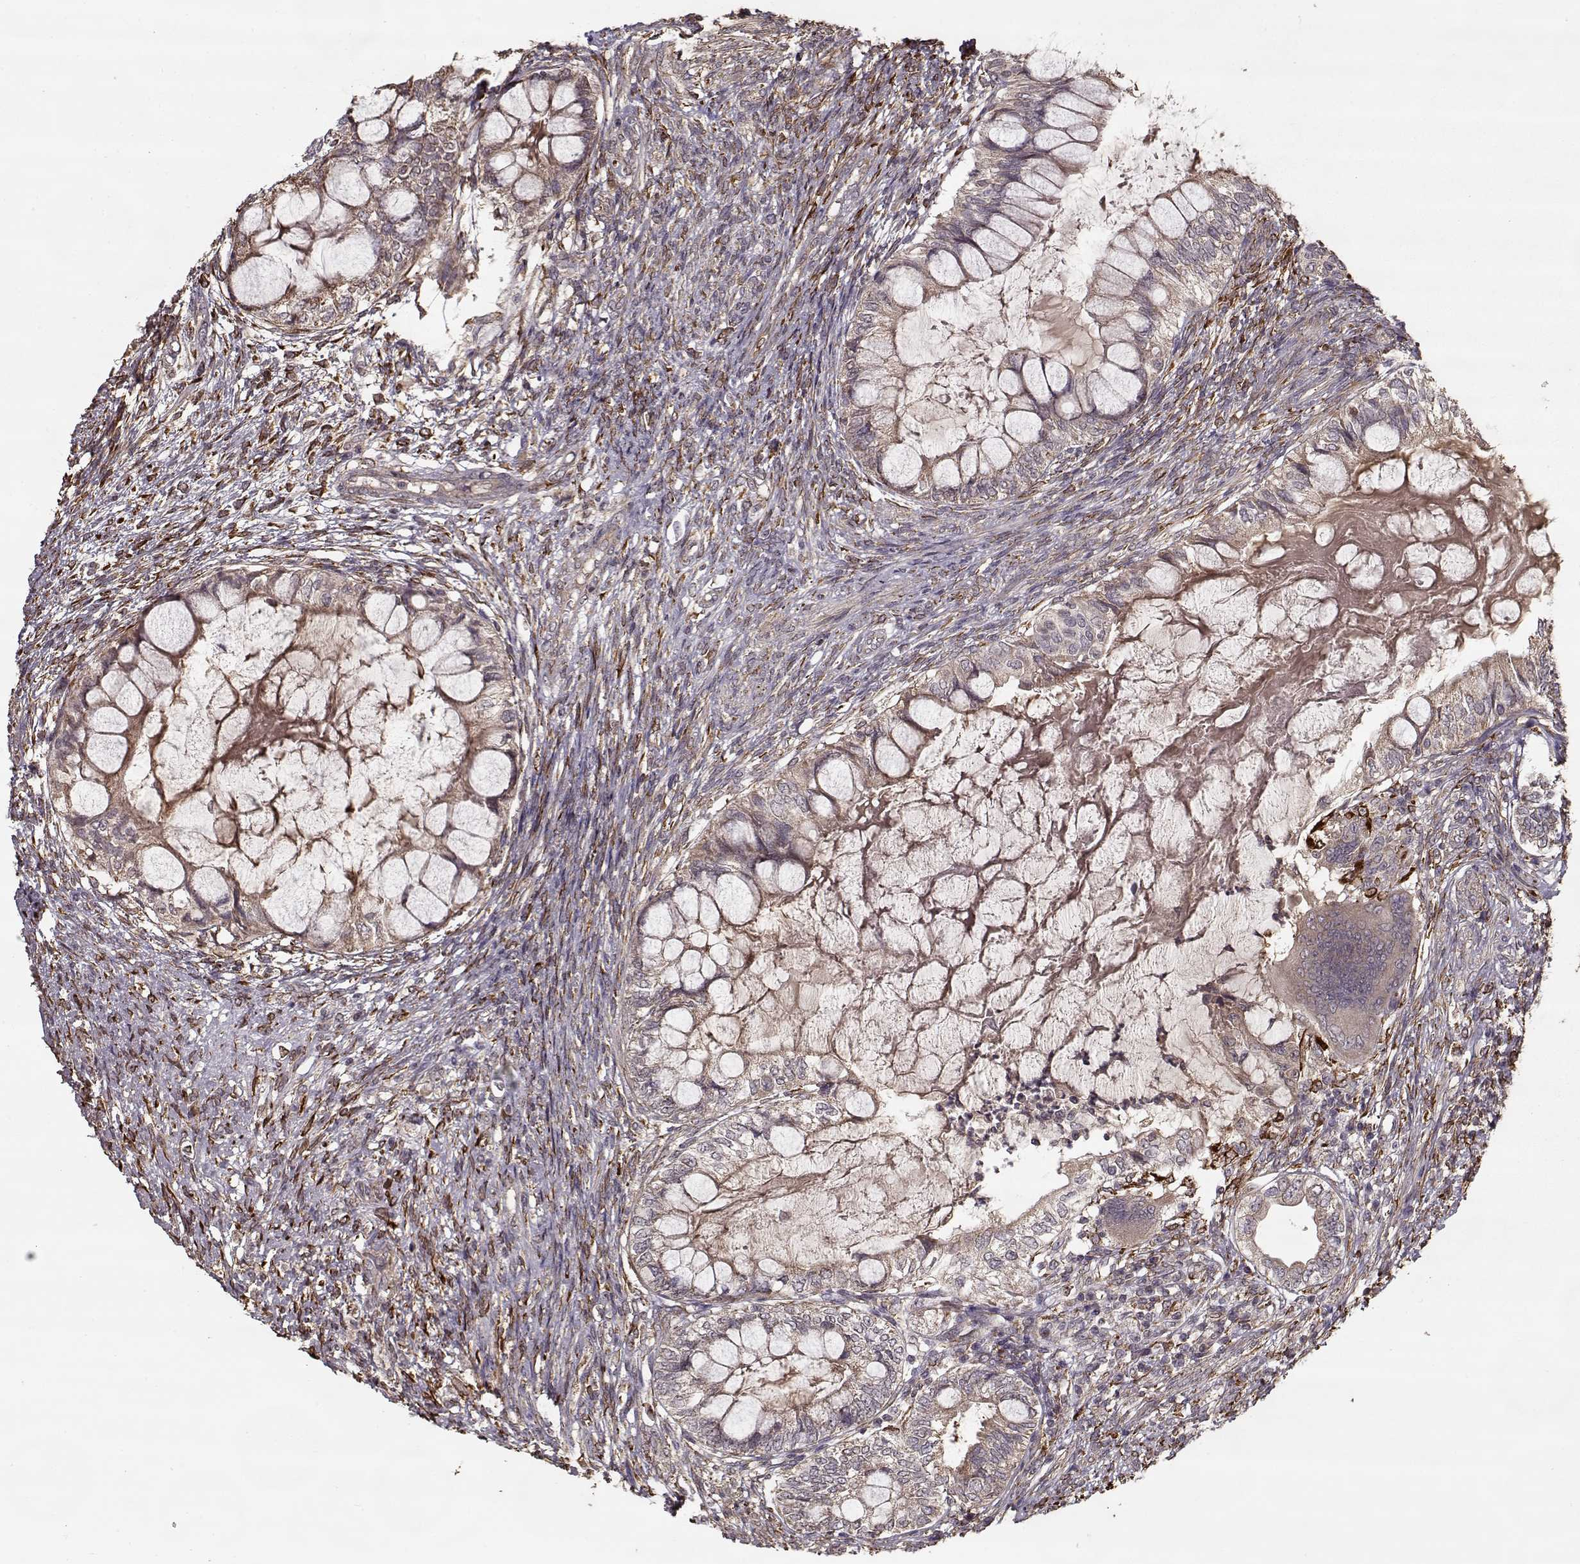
{"staining": {"intensity": "weak", "quantity": ">75%", "location": "cytoplasmic/membranous"}, "tissue": "testis cancer", "cell_type": "Tumor cells", "image_type": "cancer", "snomed": [{"axis": "morphology", "description": "Seminoma, NOS"}, {"axis": "morphology", "description": "Carcinoma, Embryonal, NOS"}, {"axis": "topography", "description": "Testis"}], "caption": "Testis seminoma was stained to show a protein in brown. There is low levels of weak cytoplasmic/membranous positivity in about >75% of tumor cells. (Brightfield microscopy of DAB IHC at high magnification).", "gene": "IMMP1L", "patient": {"sex": "male", "age": 41}}